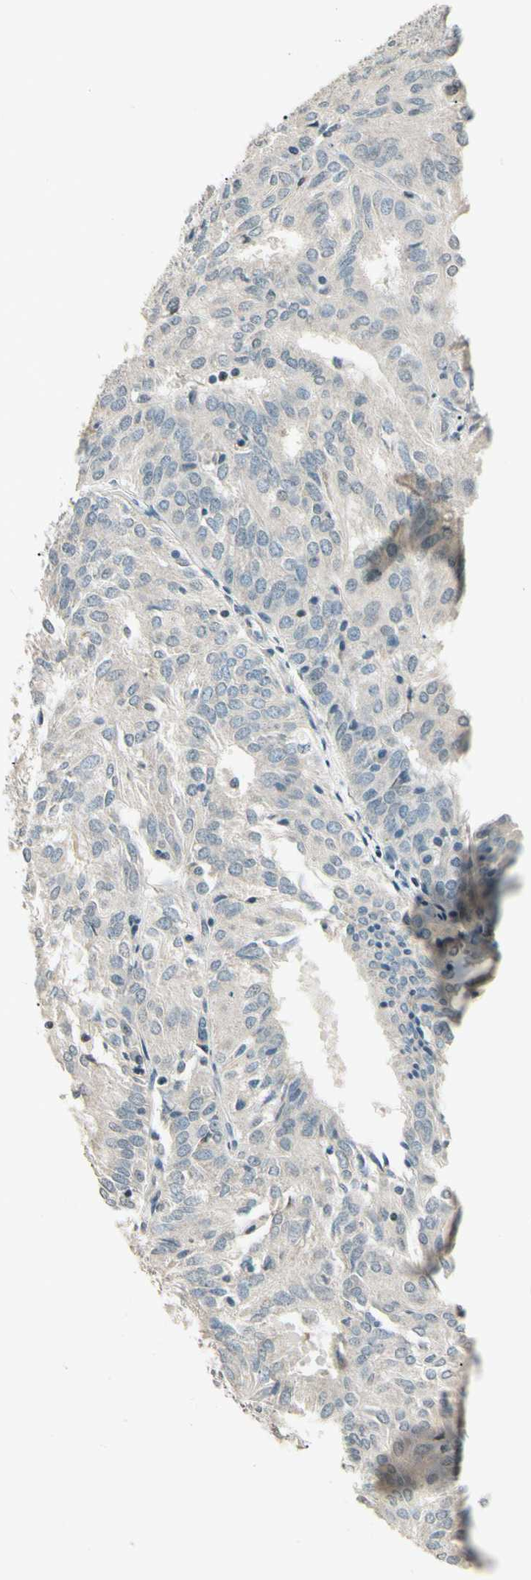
{"staining": {"intensity": "negative", "quantity": "none", "location": "none"}, "tissue": "endometrial cancer", "cell_type": "Tumor cells", "image_type": "cancer", "snomed": [{"axis": "morphology", "description": "Adenocarcinoma, NOS"}, {"axis": "topography", "description": "Uterus"}], "caption": "An IHC histopathology image of adenocarcinoma (endometrial) is shown. There is no staining in tumor cells of adenocarcinoma (endometrial).", "gene": "ZBTB4", "patient": {"sex": "female", "age": 60}}